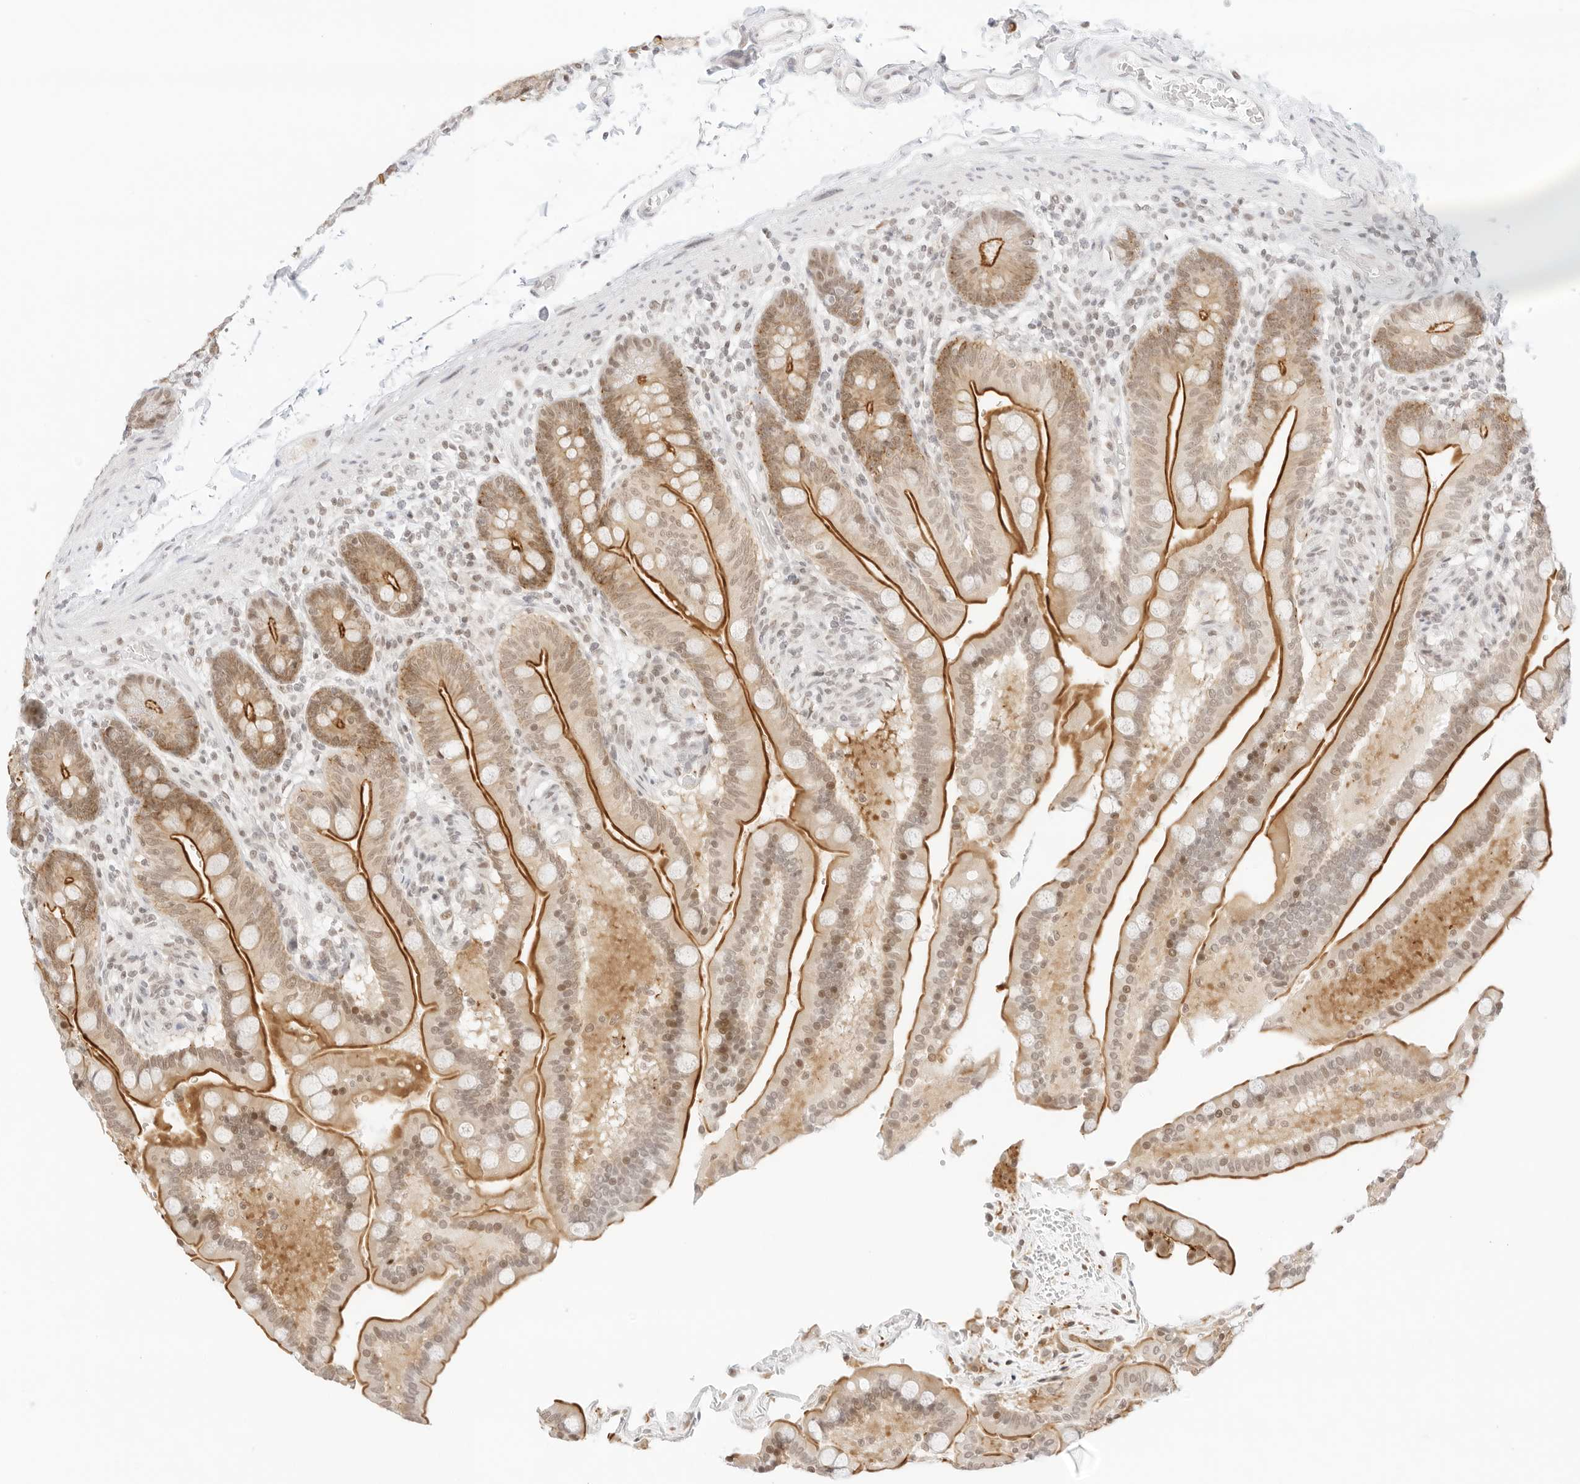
{"staining": {"intensity": "negative", "quantity": "none", "location": "none"}, "tissue": "colon", "cell_type": "Endothelial cells", "image_type": "normal", "snomed": [{"axis": "morphology", "description": "Normal tissue, NOS"}, {"axis": "topography", "description": "Smooth muscle"}, {"axis": "topography", "description": "Colon"}], "caption": "This micrograph is of normal colon stained with IHC to label a protein in brown with the nuclei are counter-stained blue. There is no expression in endothelial cells. (DAB (3,3'-diaminobenzidine) immunohistochemistry (IHC), high magnification).", "gene": "GNAS", "patient": {"sex": "male", "age": 73}}